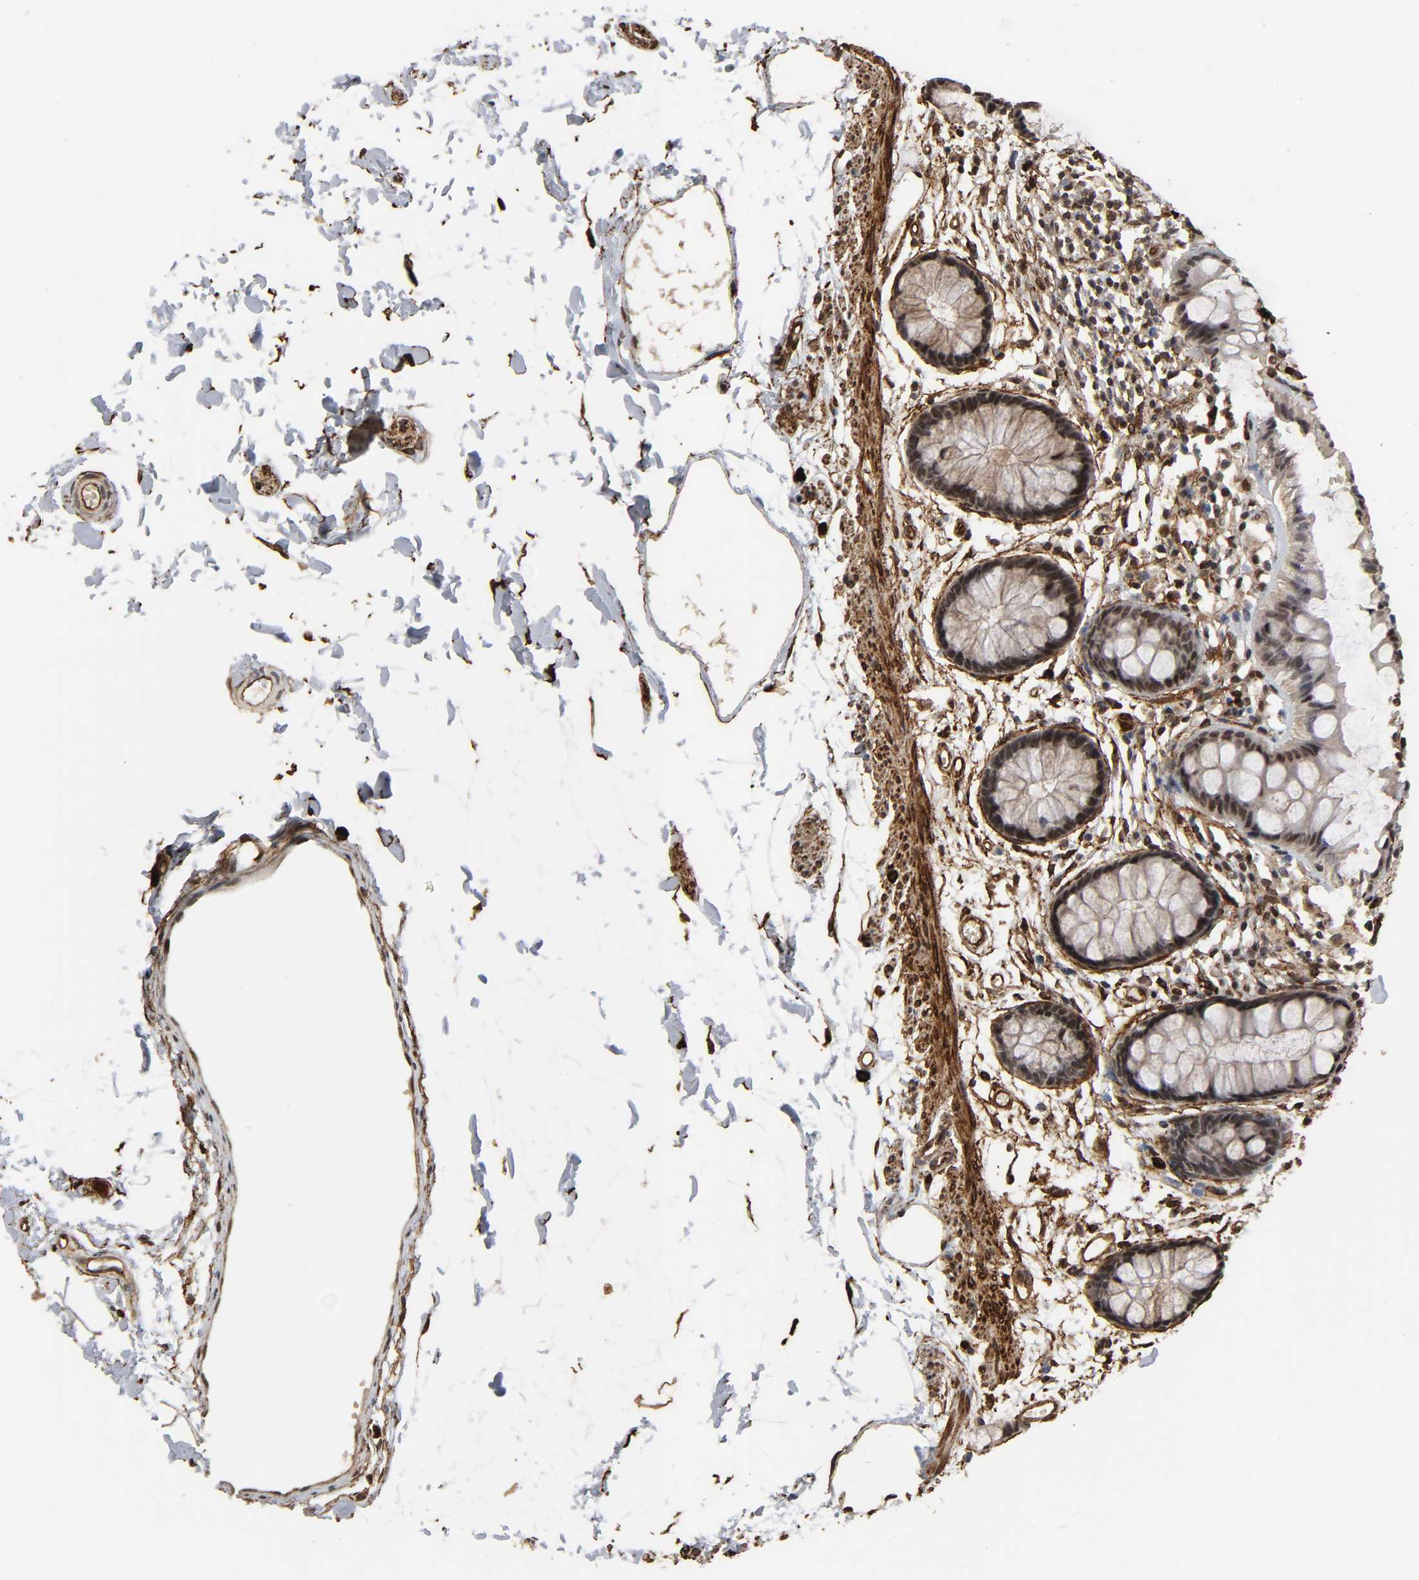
{"staining": {"intensity": "moderate", "quantity": "25%-75%", "location": "cytoplasmic/membranous,nuclear"}, "tissue": "rectum", "cell_type": "Glandular cells", "image_type": "normal", "snomed": [{"axis": "morphology", "description": "Normal tissue, NOS"}, {"axis": "topography", "description": "Rectum"}], "caption": "Immunohistochemistry (IHC) (DAB (3,3'-diaminobenzidine)) staining of unremarkable rectum shows moderate cytoplasmic/membranous,nuclear protein positivity in about 25%-75% of glandular cells.", "gene": "AHNAK2", "patient": {"sex": "female", "age": 66}}